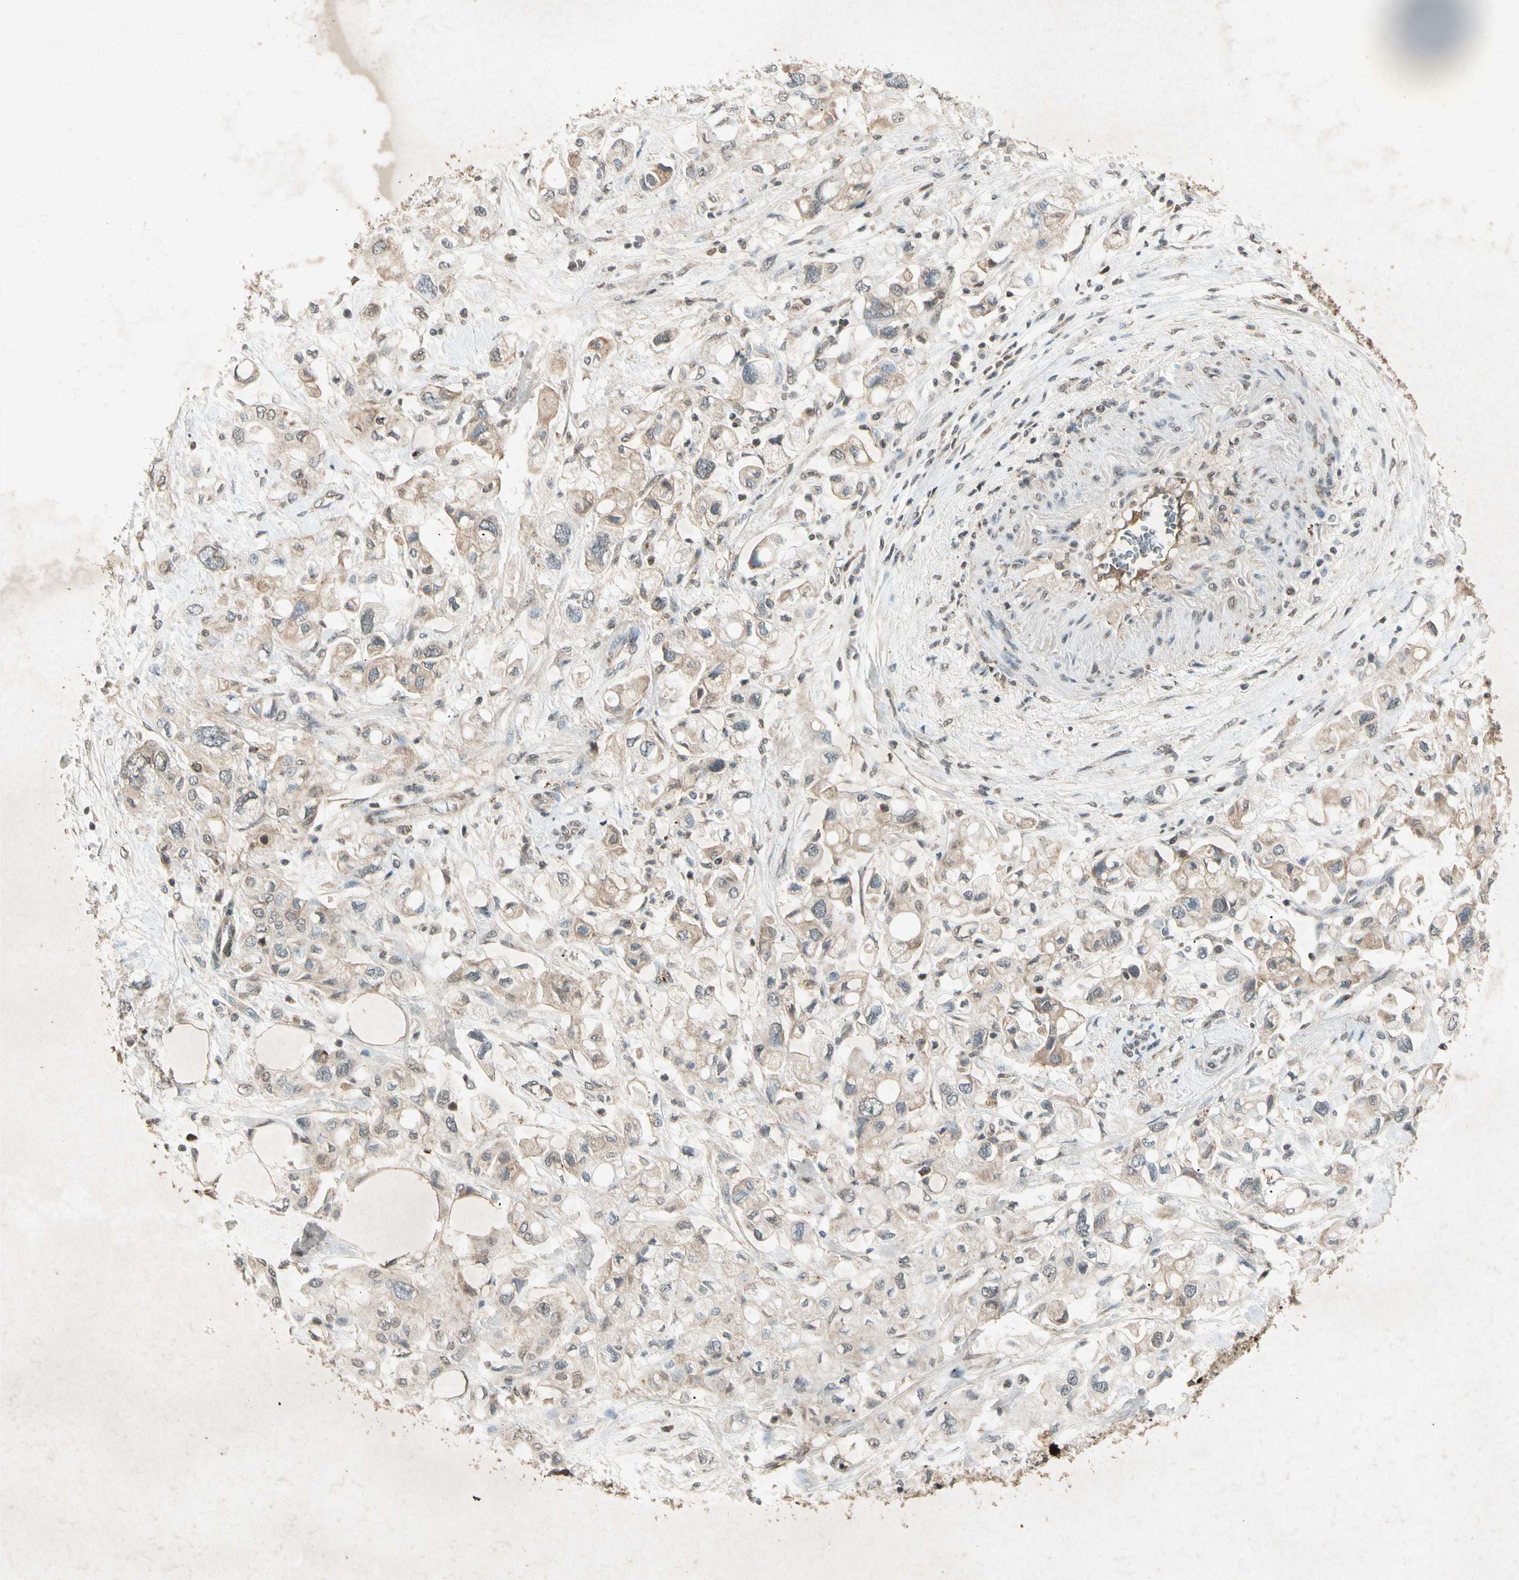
{"staining": {"intensity": "weak", "quantity": ">75%", "location": "cytoplasmic/membranous"}, "tissue": "pancreatic cancer", "cell_type": "Tumor cells", "image_type": "cancer", "snomed": [{"axis": "morphology", "description": "Adenocarcinoma, NOS"}, {"axis": "topography", "description": "Pancreas"}], "caption": "Pancreatic adenocarcinoma stained with a brown dye reveals weak cytoplasmic/membranous positive staining in approximately >75% of tumor cells.", "gene": "CP", "patient": {"sex": "female", "age": 56}}